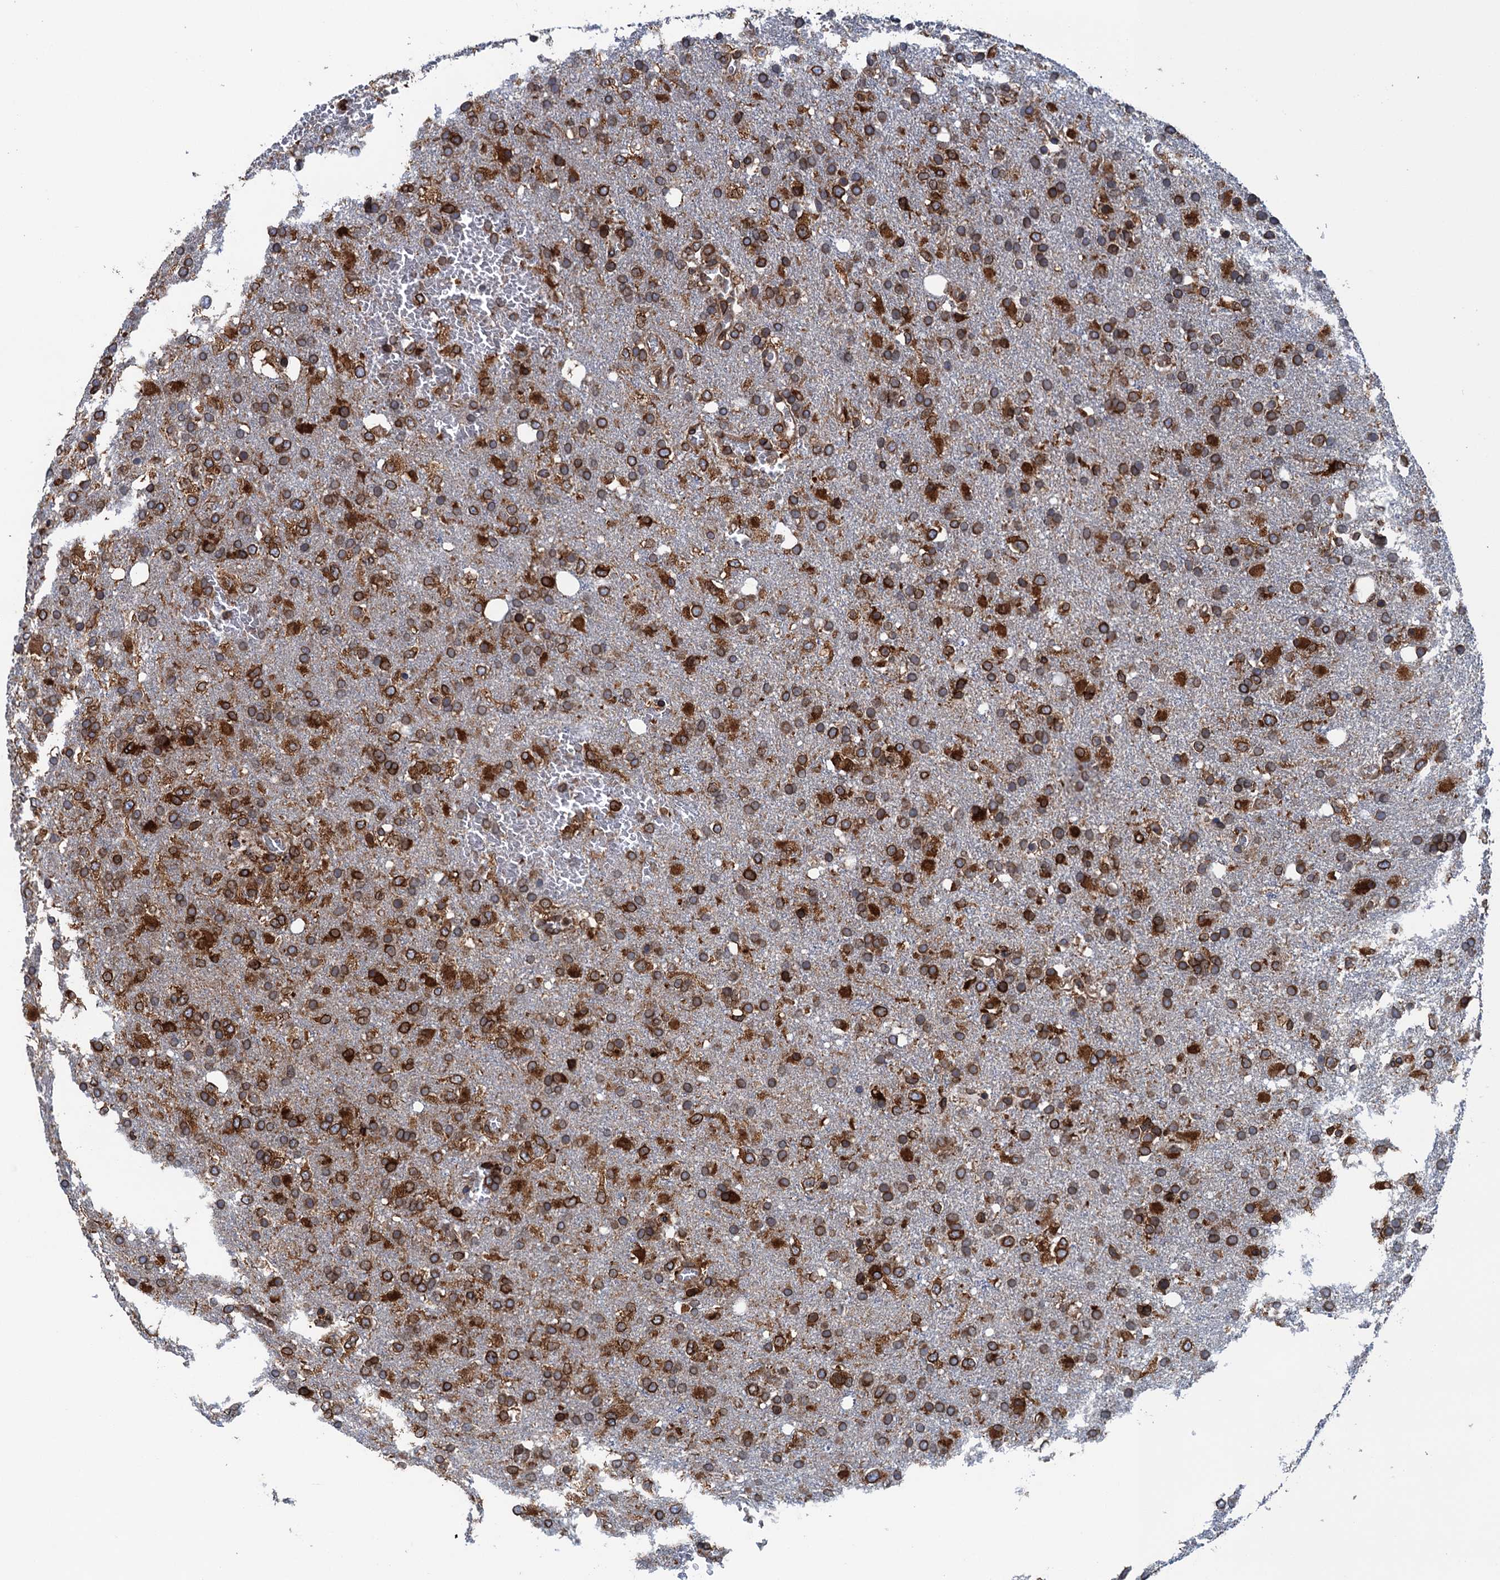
{"staining": {"intensity": "strong", "quantity": ">75%", "location": "cytoplasmic/membranous"}, "tissue": "glioma", "cell_type": "Tumor cells", "image_type": "cancer", "snomed": [{"axis": "morphology", "description": "Glioma, malignant, High grade"}, {"axis": "topography", "description": "Brain"}], "caption": "Strong cytoplasmic/membranous positivity is present in about >75% of tumor cells in malignant glioma (high-grade).", "gene": "TMEM205", "patient": {"sex": "female", "age": 74}}